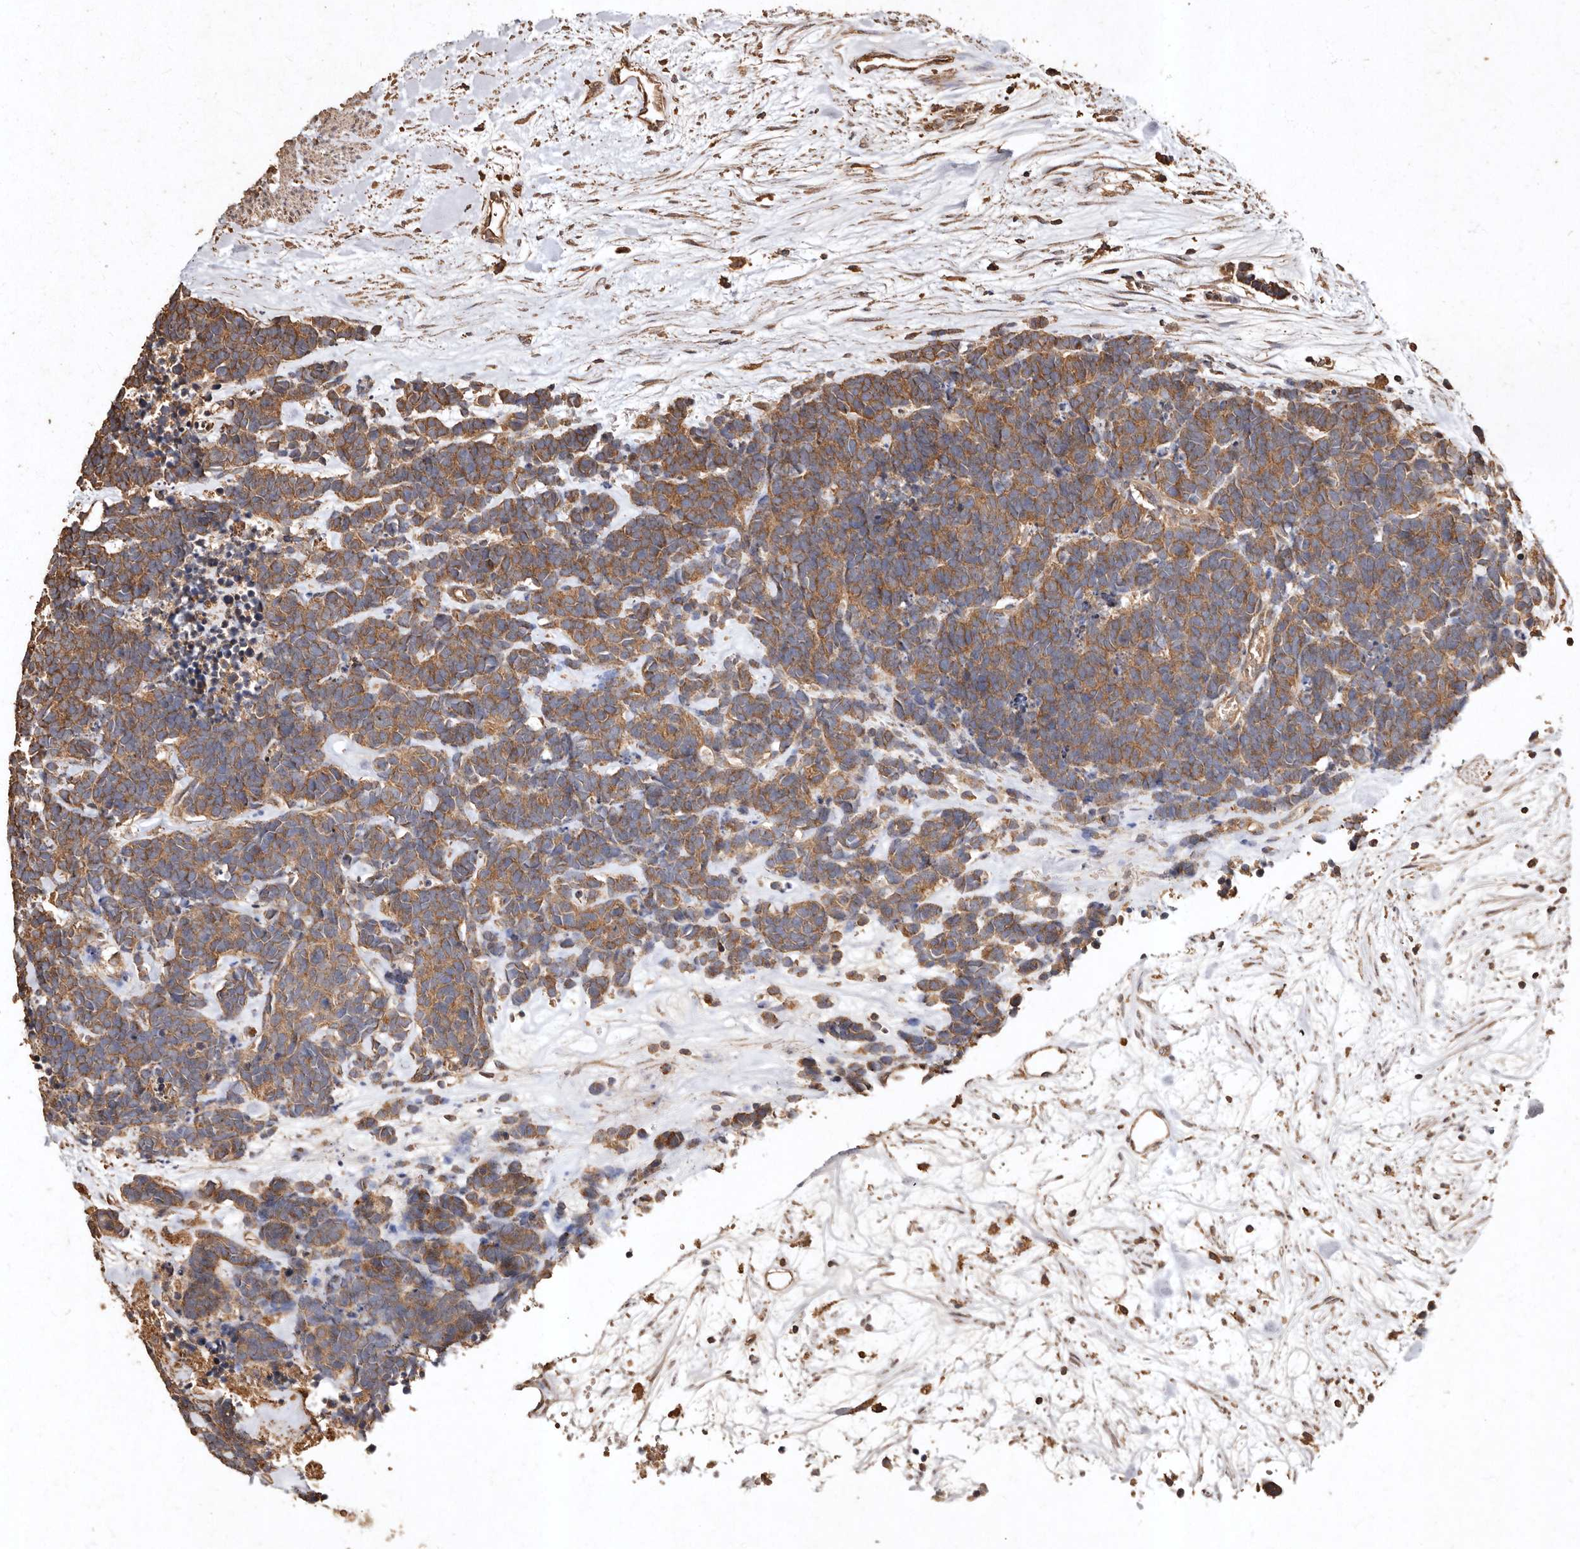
{"staining": {"intensity": "moderate", "quantity": ">75%", "location": "cytoplasmic/membranous"}, "tissue": "carcinoid", "cell_type": "Tumor cells", "image_type": "cancer", "snomed": [{"axis": "morphology", "description": "Carcinoma, NOS"}, {"axis": "morphology", "description": "Carcinoid, malignant, NOS"}, {"axis": "topography", "description": "Urinary bladder"}], "caption": "This micrograph reveals immunohistochemistry staining of human carcinoma, with medium moderate cytoplasmic/membranous positivity in about >75% of tumor cells.", "gene": "FARS2", "patient": {"sex": "male", "age": 57}}